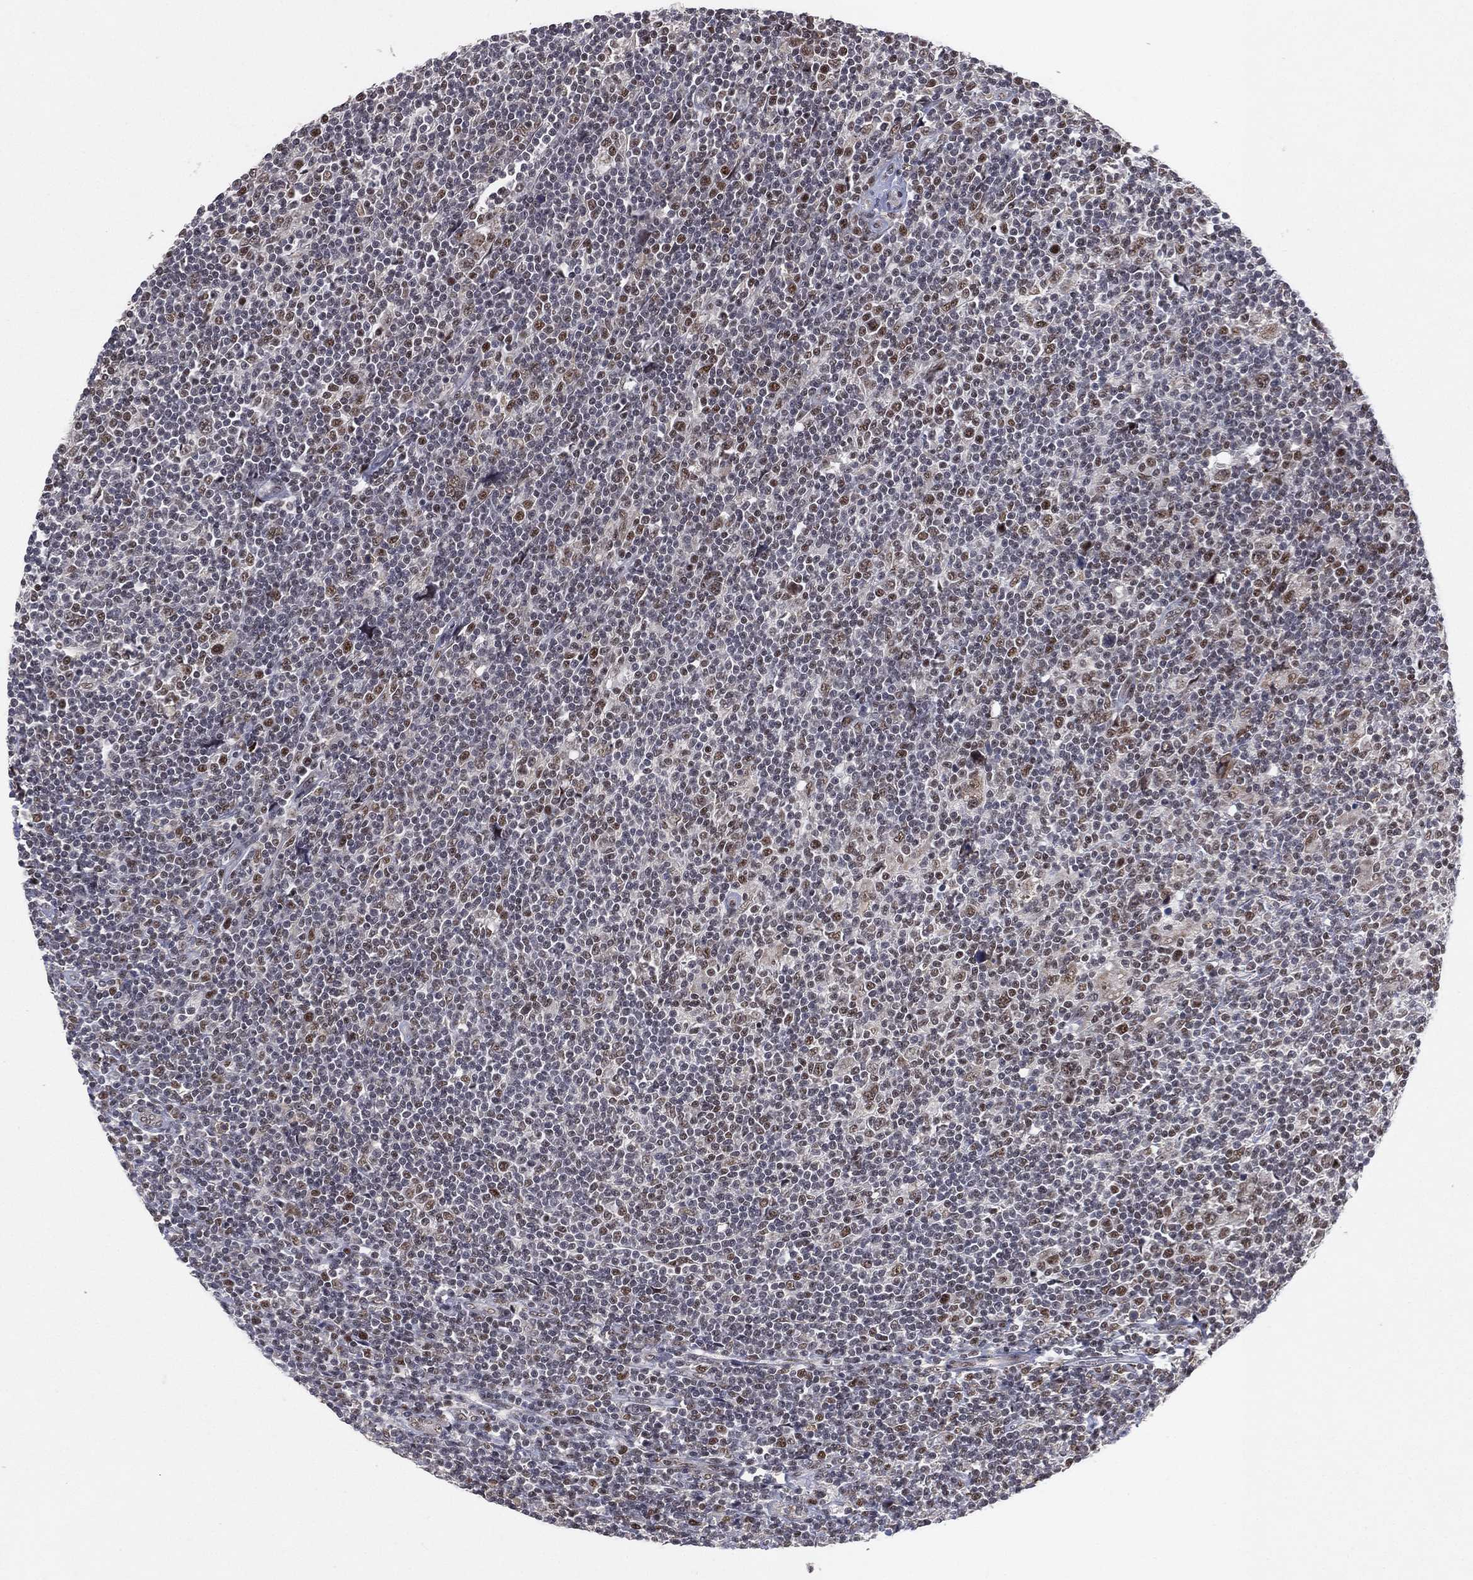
{"staining": {"intensity": "moderate", "quantity": "25%-75%", "location": "nuclear"}, "tissue": "lymphoma", "cell_type": "Tumor cells", "image_type": "cancer", "snomed": [{"axis": "morphology", "description": "Hodgkin's disease, NOS"}, {"axis": "topography", "description": "Lymph node"}], "caption": "IHC (DAB (3,3'-diaminobenzidine)) staining of human lymphoma shows moderate nuclear protein staining in approximately 25%-75% of tumor cells. (brown staining indicates protein expression, while blue staining denotes nuclei).", "gene": "DGCR8", "patient": {"sex": "male", "age": 40}}